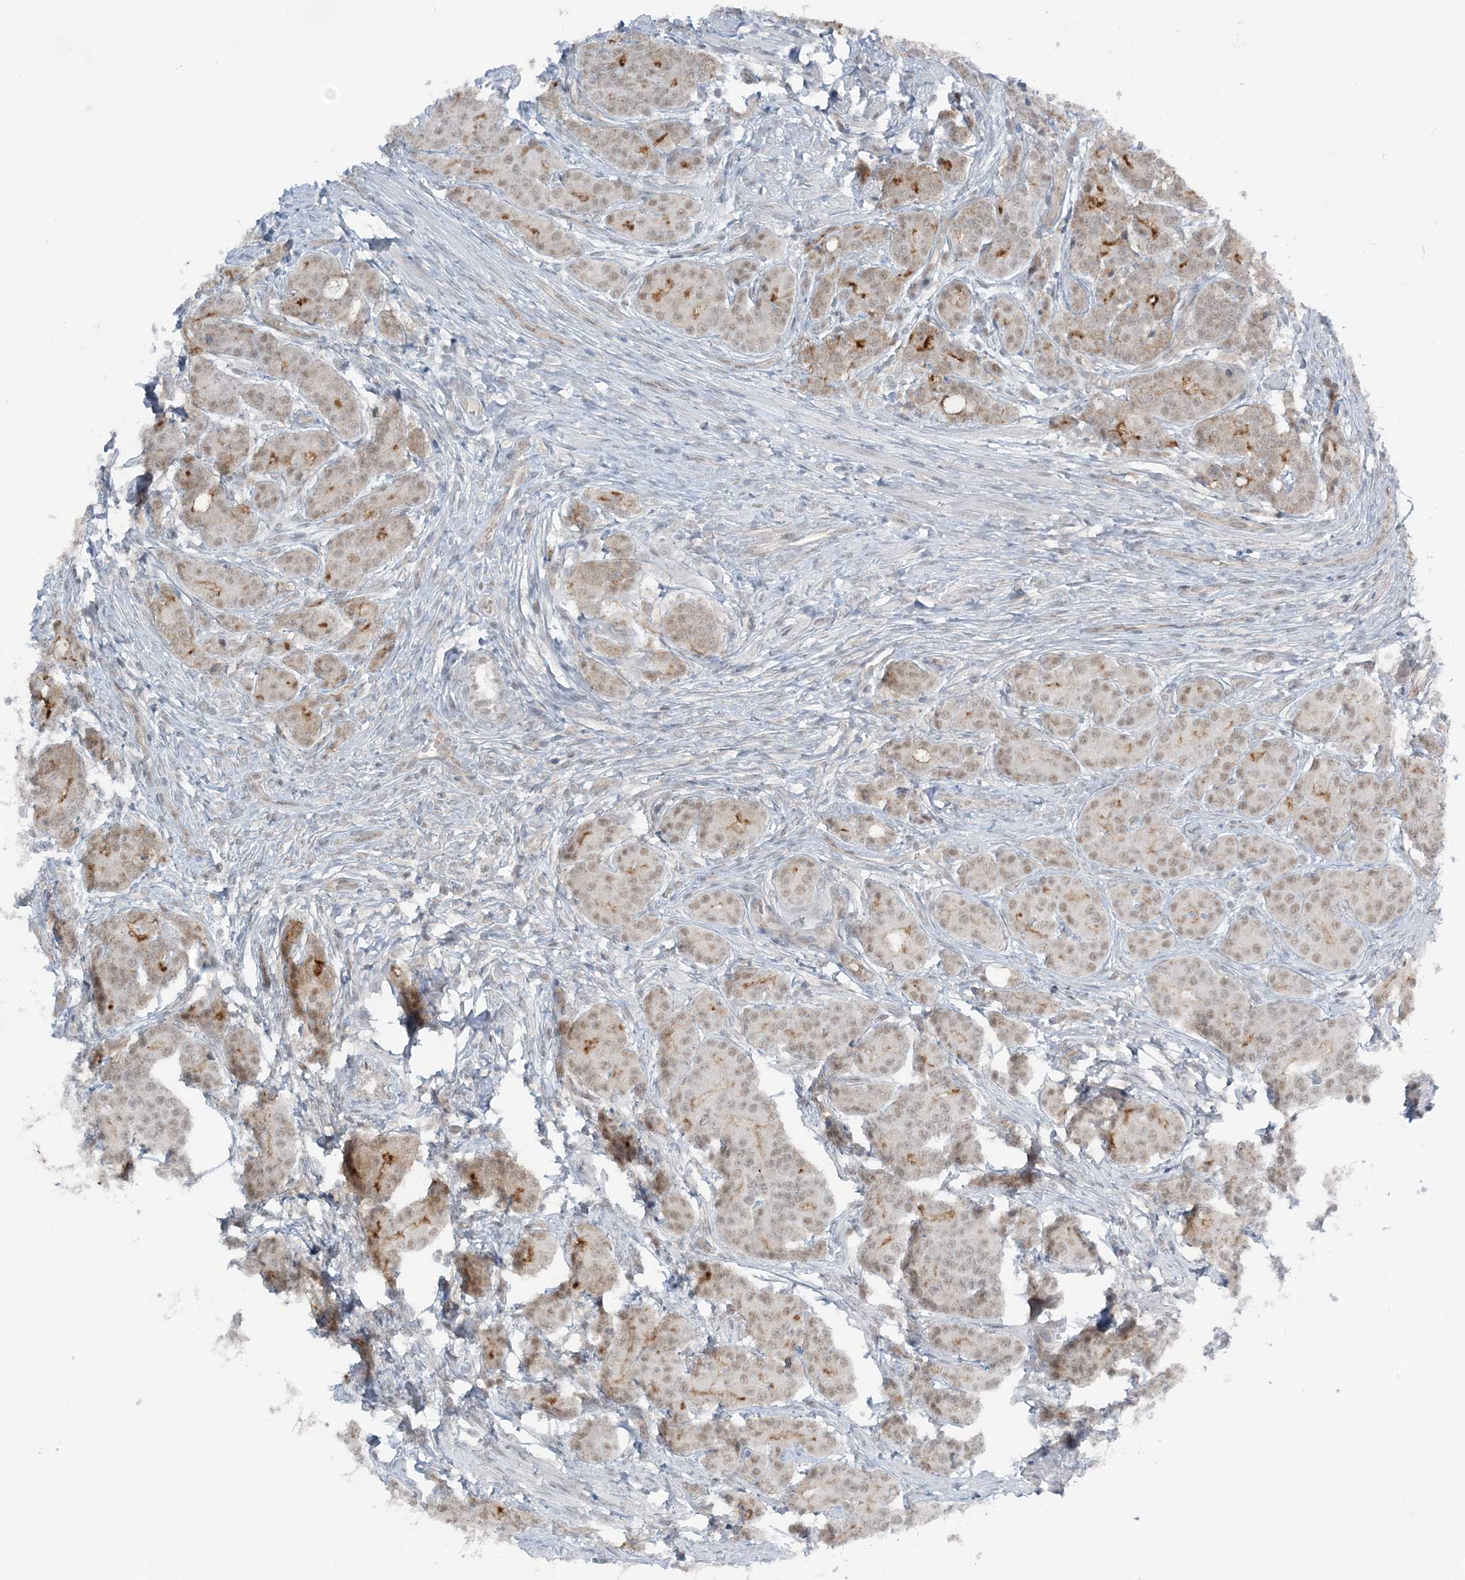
{"staining": {"intensity": "weak", "quantity": "25%-75%", "location": "cytoplasmic/membranous,nuclear"}, "tissue": "prostate cancer", "cell_type": "Tumor cells", "image_type": "cancer", "snomed": [{"axis": "morphology", "description": "Adenocarcinoma, High grade"}, {"axis": "topography", "description": "Prostate"}], "caption": "Prostate cancer stained with IHC displays weak cytoplasmic/membranous and nuclear positivity in approximately 25%-75% of tumor cells. (DAB (3,3'-diaminobenzidine) IHC, brown staining for protein, blue staining for nuclei).", "gene": "ATP11A", "patient": {"sex": "male", "age": 62}}